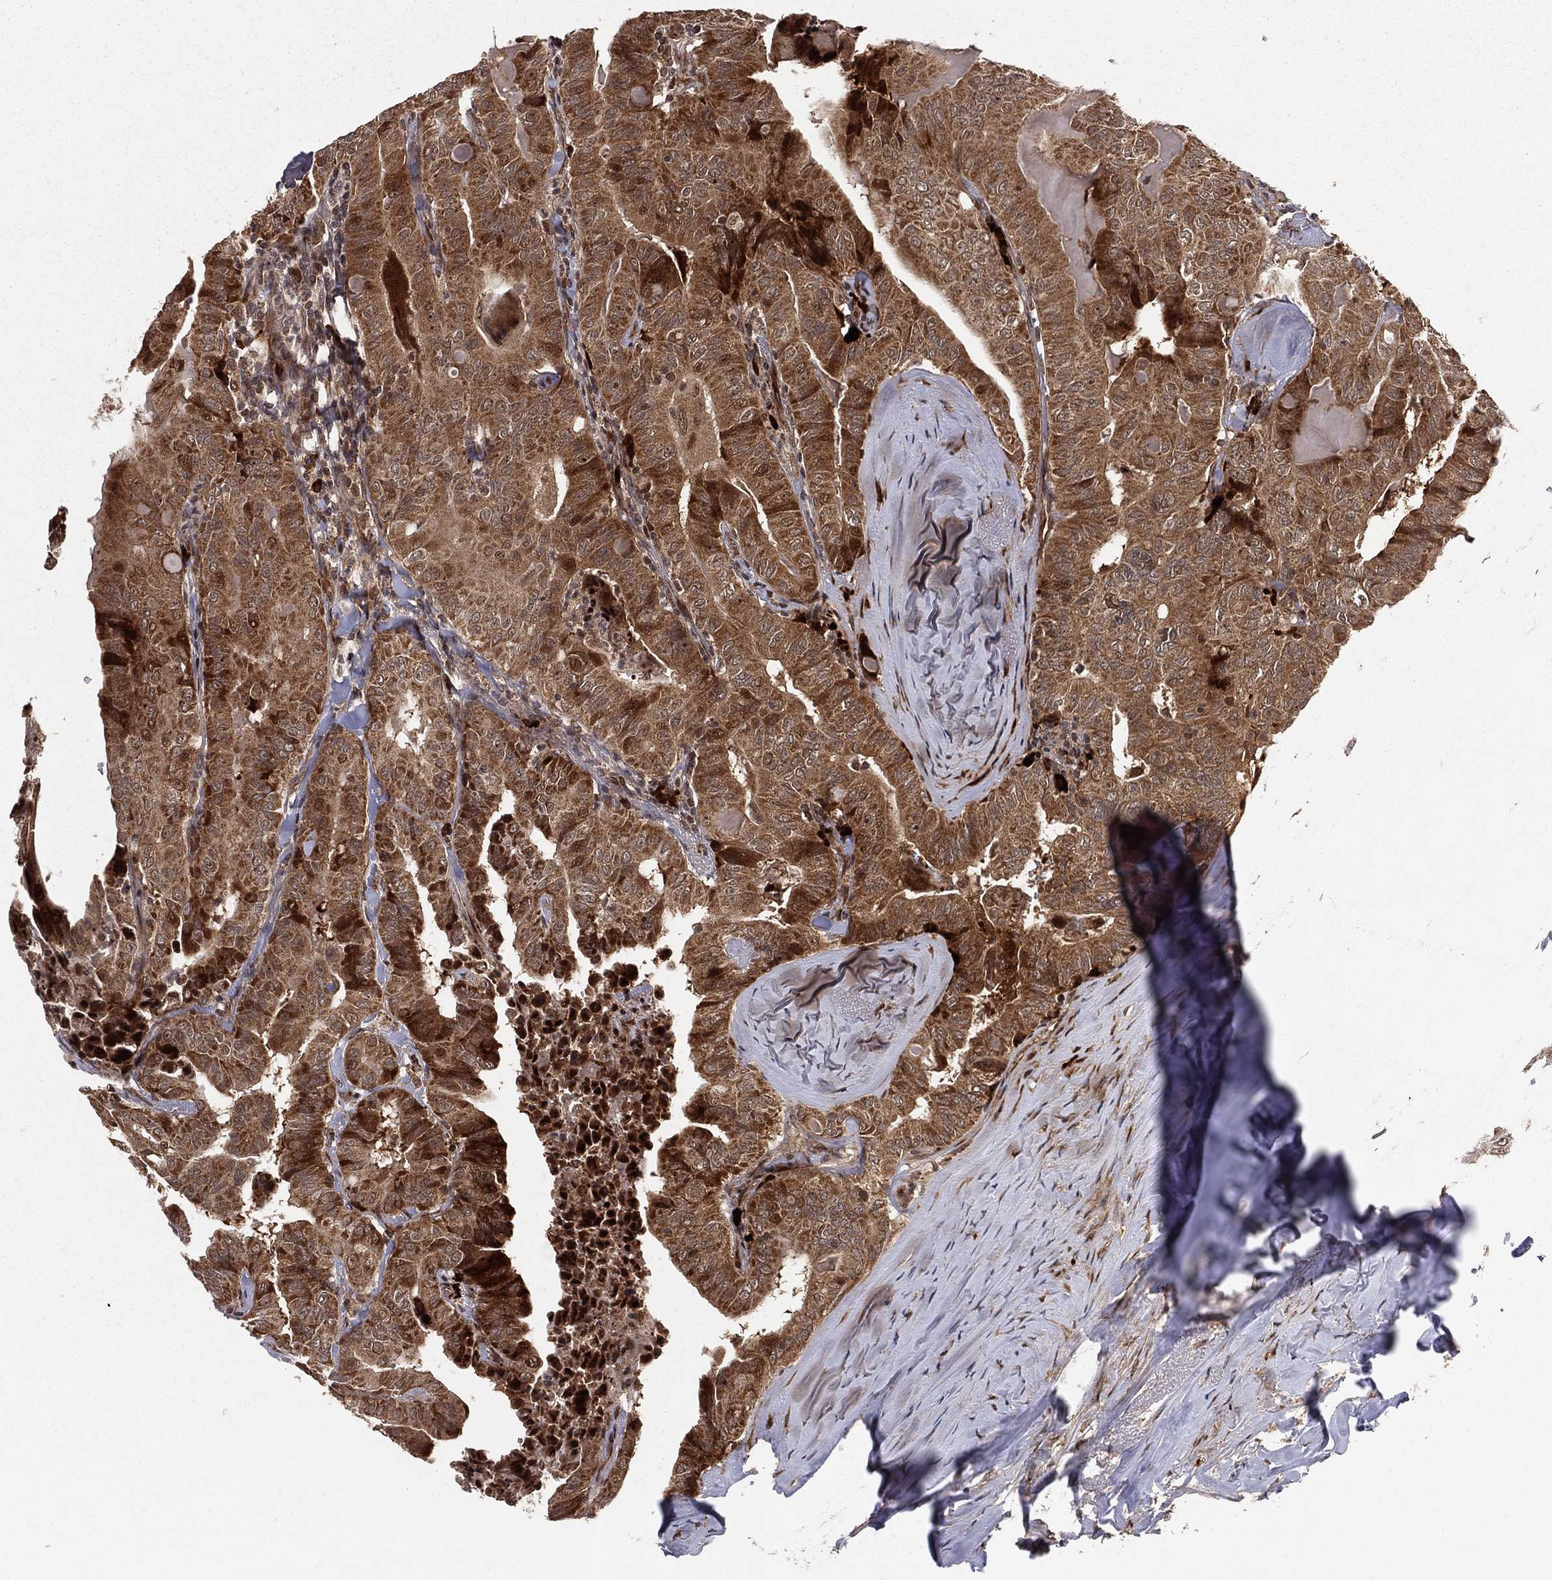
{"staining": {"intensity": "strong", "quantity": ">75%", "location": "cytoplasmic/membranous"}, "tissue": "thyroid cancer", "cell_type": "Tumor cells", "image_type": "cancer", "snomed": [{"axis": "morphology", "description": "Papillary adenocarcinoma, NOS"}, {"axis": "topography", "description": "Thyroid gland"}], "caption": "The immunohistochemical stain highlights strong cytoplasmic/membranous staining in tumor cells of papillary adenocarcinoma (thyroid) tissue. (DAB IHC, brown staining for protein, blue staining for nuclei).", "gene": "MDM2", "patient": {"sex": "female", "age": 68}}